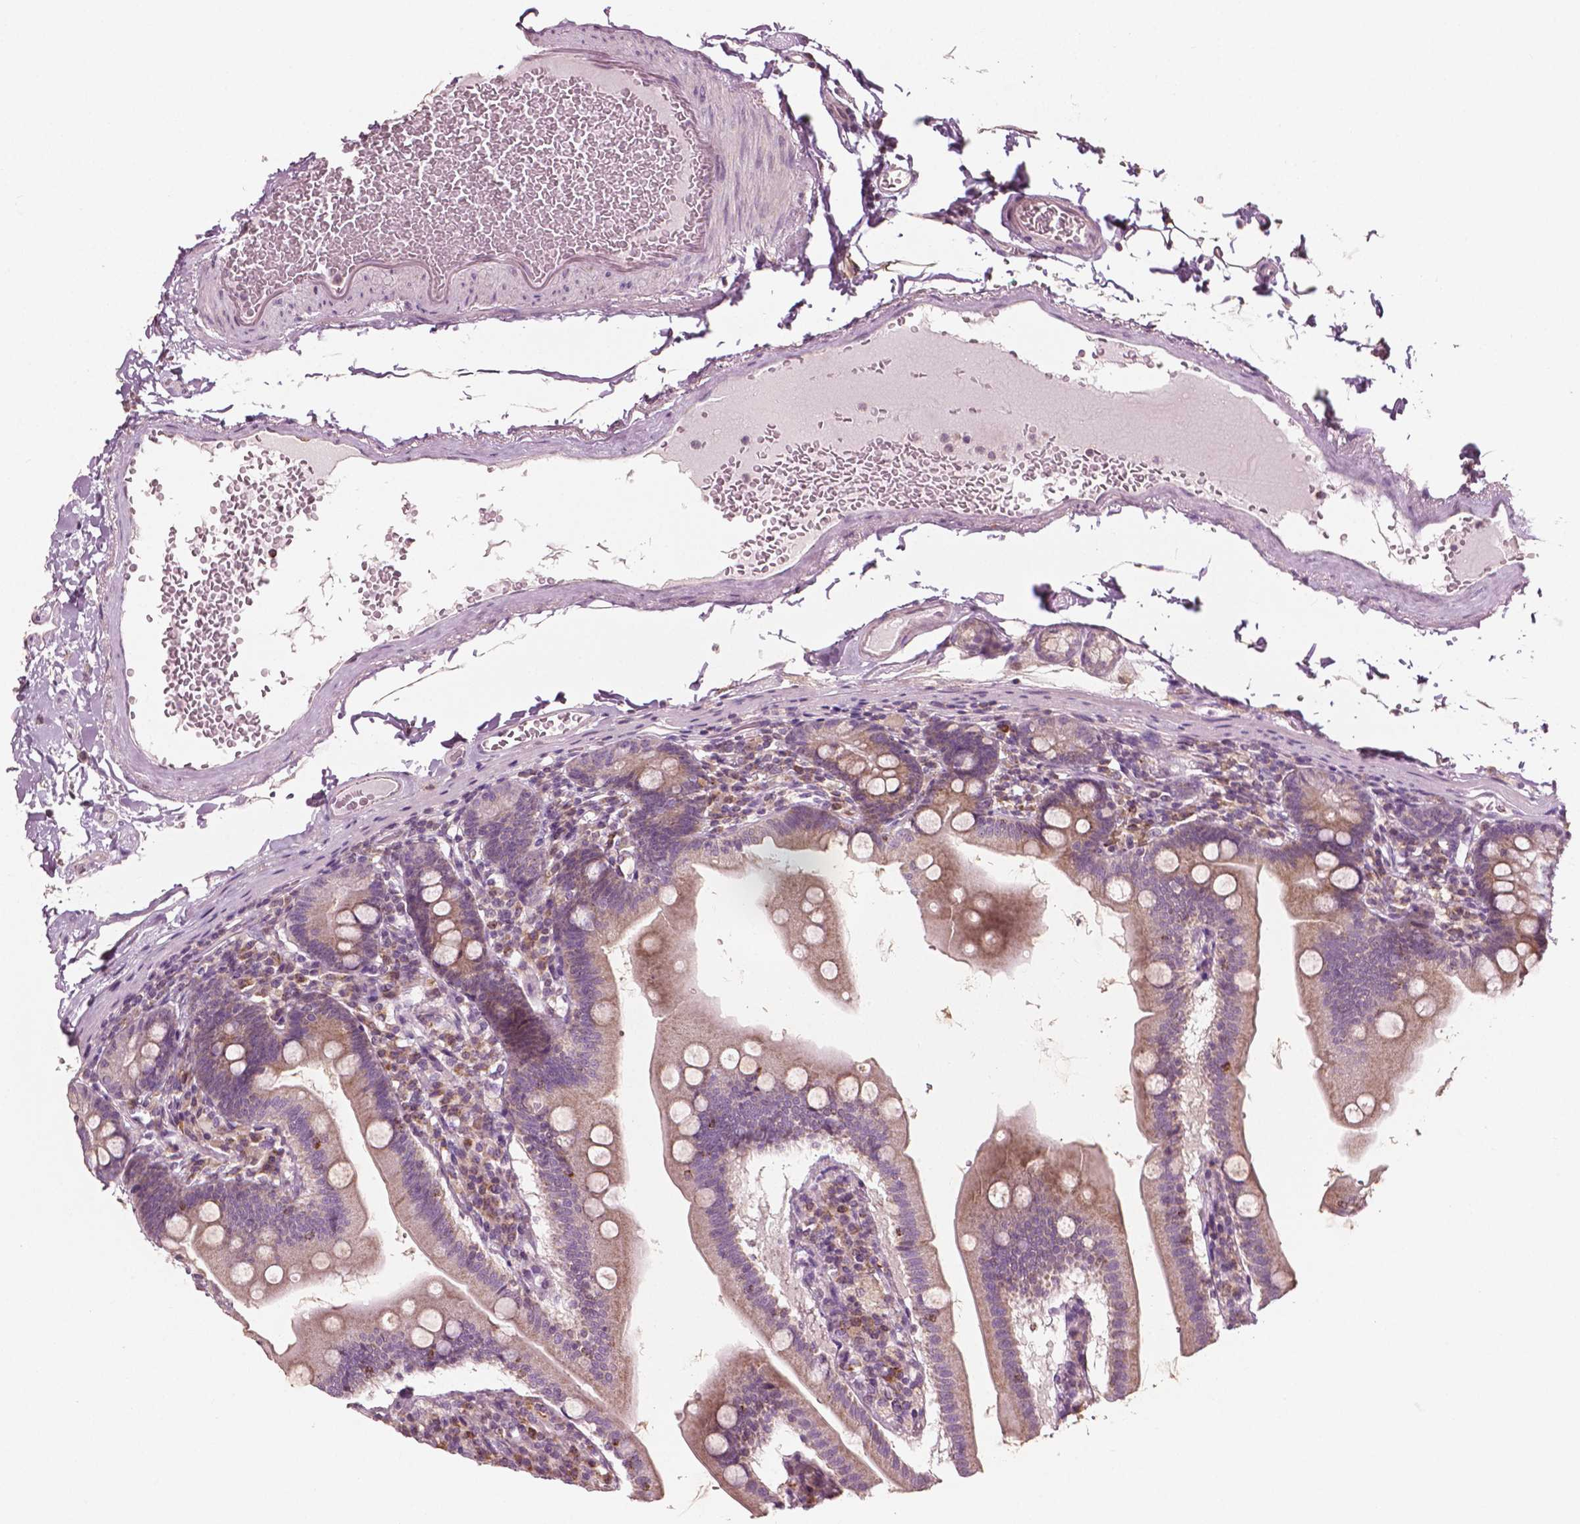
{"staining": {"intensity": "moderate", "quantity": ">75%", "location": "cytoplasmic/membranous"}, "tissue": "duodenum", "cell_type": "Glandular cells", "image_type": "normal", "snomed": [{"axis": "morphology", "description": "Normal tissue, NOS"}, {"axis": "topography", "description": "Duodenum"}], "caption": "This image demonstrates immunohistochemistry staining of normal duodenum, with medium moderate cytoplasmic/membranous positivity in about >75% of glandular cells.", "gene": "MCL1", "patient": {"sex": "female", "age": 67}}